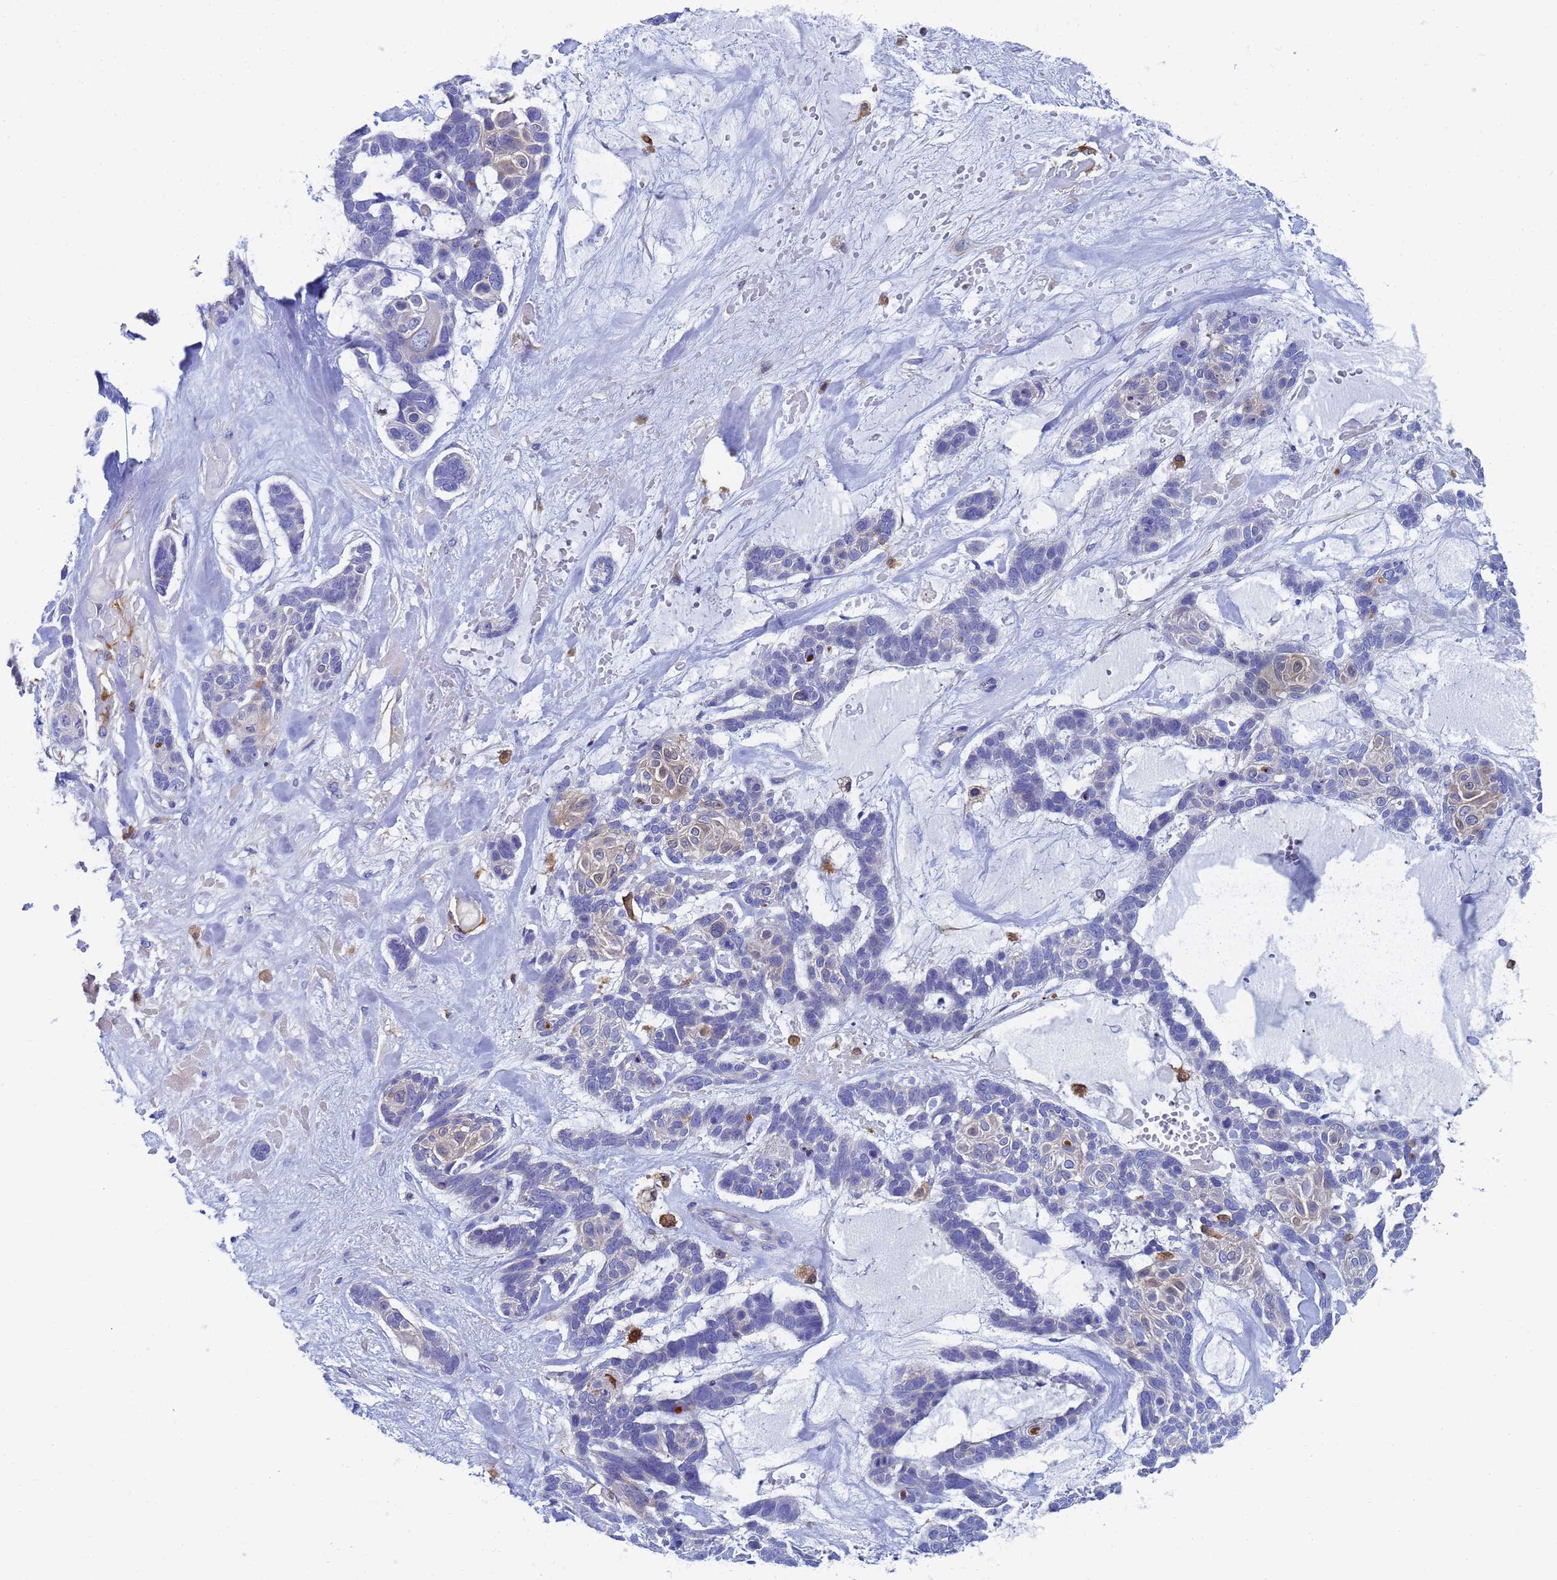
{"staining": {"intensity": "negative", "quantity": "none", "location": "none"}, "tissue": "skin cancer", "cell_type": "Tumor cells", "image_type": "cancer", "snomed": [{"axis": "morphology", "description": "Basal cell carcinoma"}, {"axis": "topography", "description": "Skin"}], "caption": "High power microscopy image of an immunohistochemistry (IHC) micrograph of skin cancer (basal cell carcinoma), revealing no significant staining in tumor cells.", "gene": "GCHFR", "patient": {"sex": "male", "age": 88}}